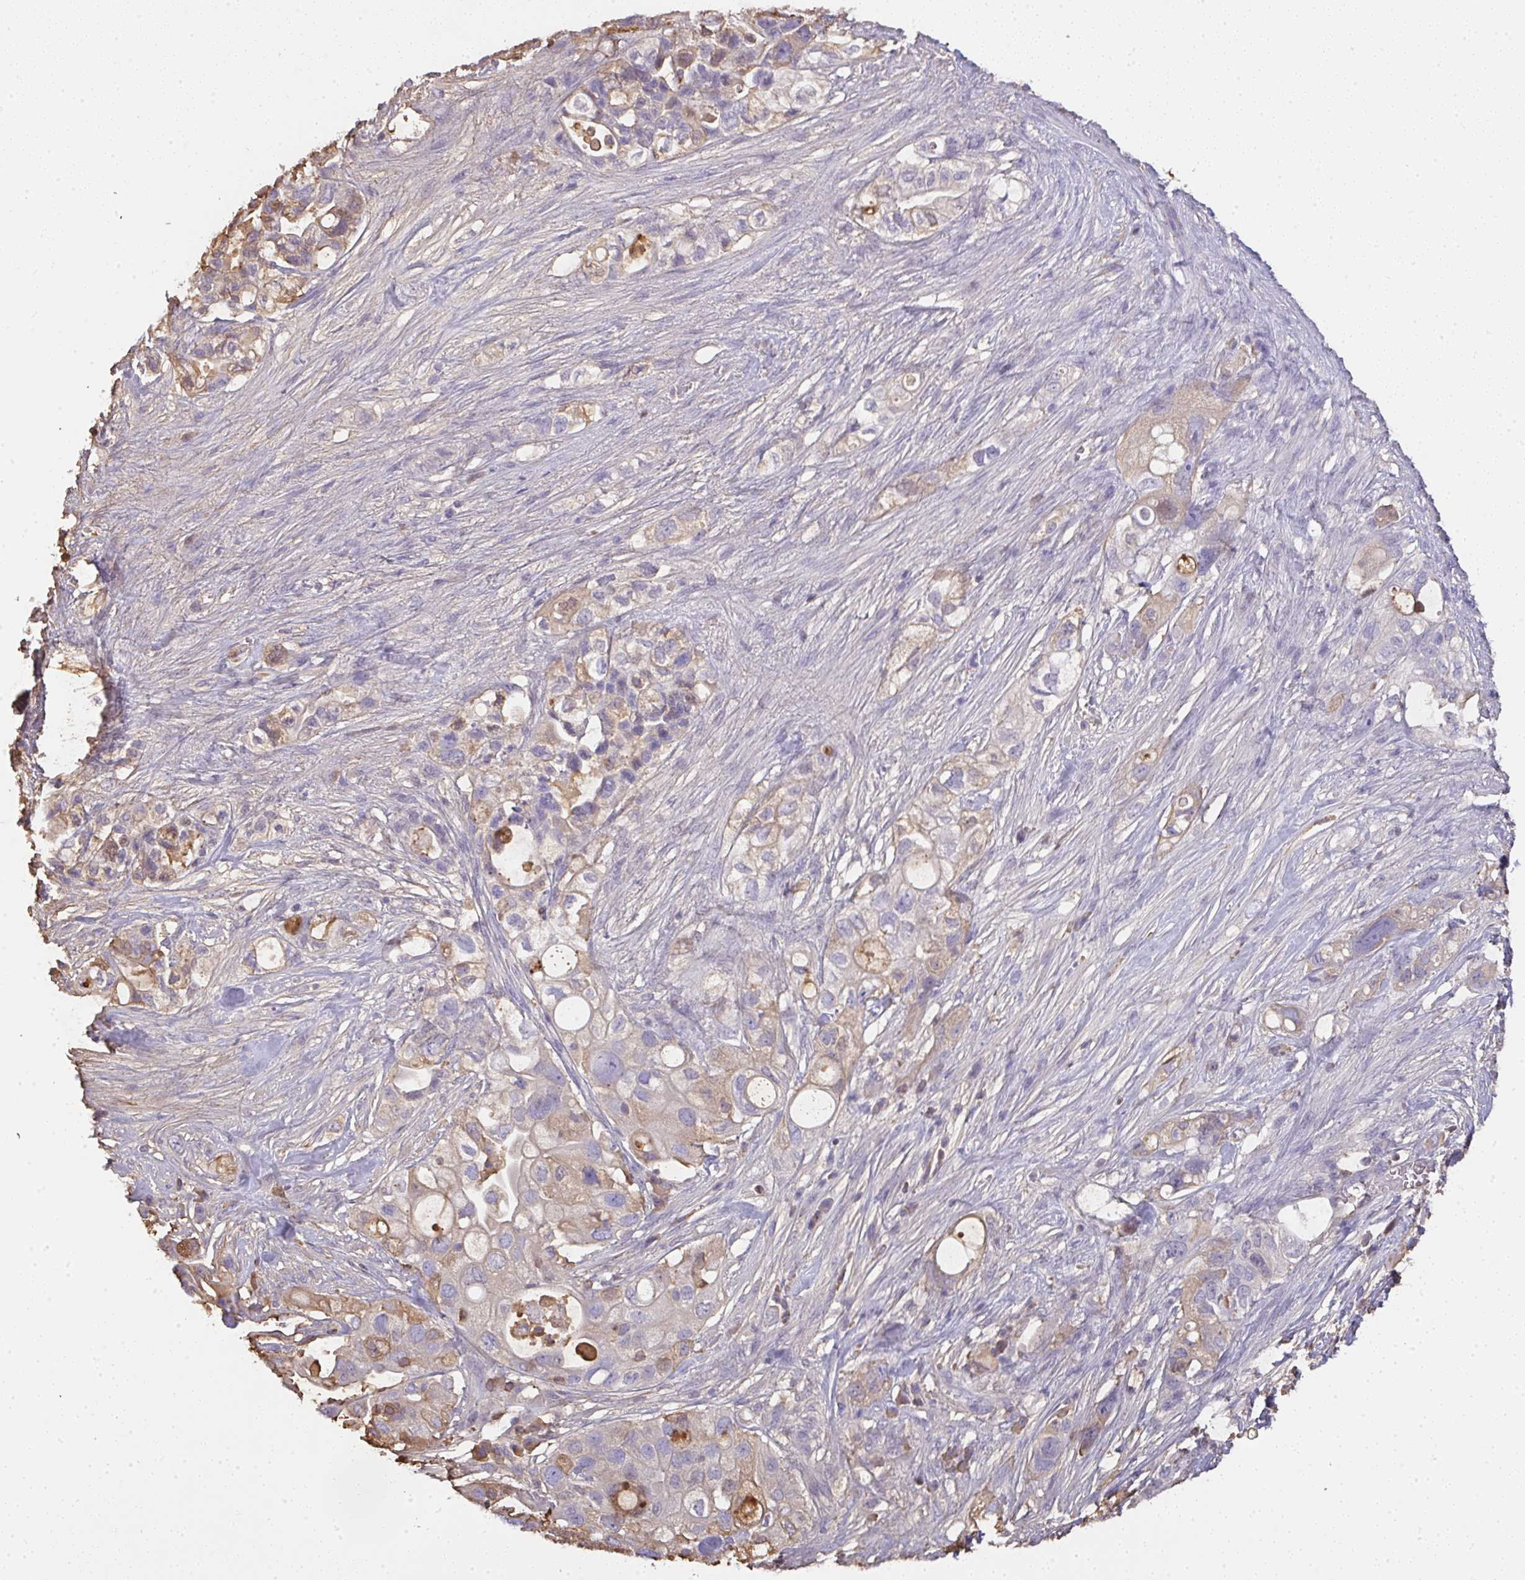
{"staining": {"intensity": "moderate", "quantity": "<25%", "location": "cytoplasmic/membranous"}, "tissue": "pancreatic cancer", "cell_type": "Tumor cells", "image_type": "cancer", "snomed": [{"axis": "morphology", "description": "Adenocarcinoma, NOS"}, {"axis": "topography", "description": "Pancreas"}], "caption": "Immunohistochemistry (IHC) micrograph of neoplastic tissue: pancreatic cancer stained using immunohistochemistry (IHC) reveals low levels of moderate protein expression localized specifically in the cytoplasmic/membranous of tumor cells, appearing as a cytoplasmic/membranous brown color.", "gene": "SMYD5", "patient": {"sex": "female", "age": 72}}